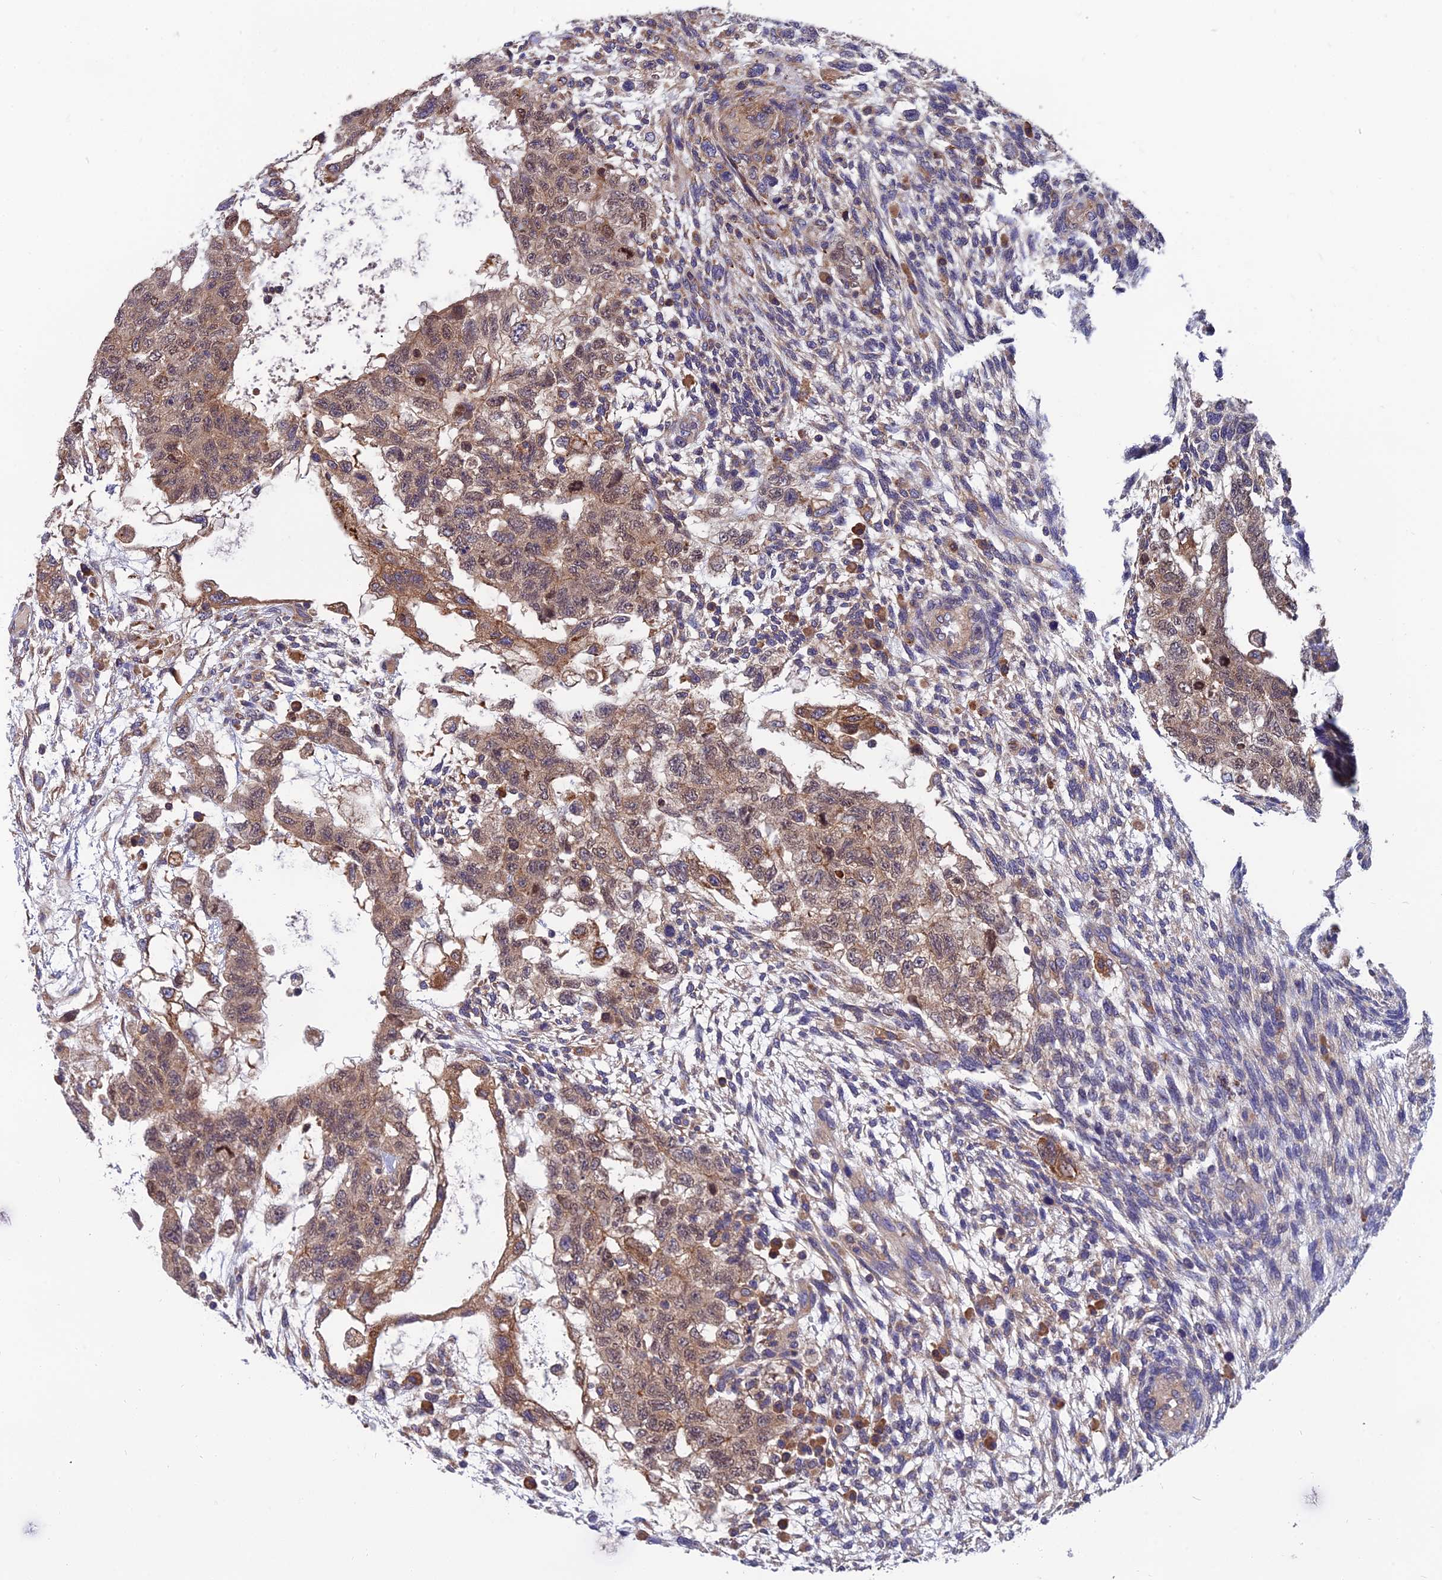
{"staining": {"intensity": "moderate", "quantity": ">75%", "location": "cytoplasmic/membranous,nuclear"}, "tissue": "testis cancer", "cell_type": "Tumor cells", "image_type": "cancer", "snomed": [{"axis": "morphology", "description": "Normal tissue, NOS"}, {"axis": "morphology", "description": "Carcinoma, Embryonal, NOS"}, {"axis": "topography", "description": "Testis"}], "caption": "There is medium levels of moderate cytoplasmic/membranous and nuclear positivity in tumor cells of testis cancer, as demonstrated by immunohistochemical staining (brown color).", "gene": "UMAD1", "patient": {"sex": "male", "age": 36}}